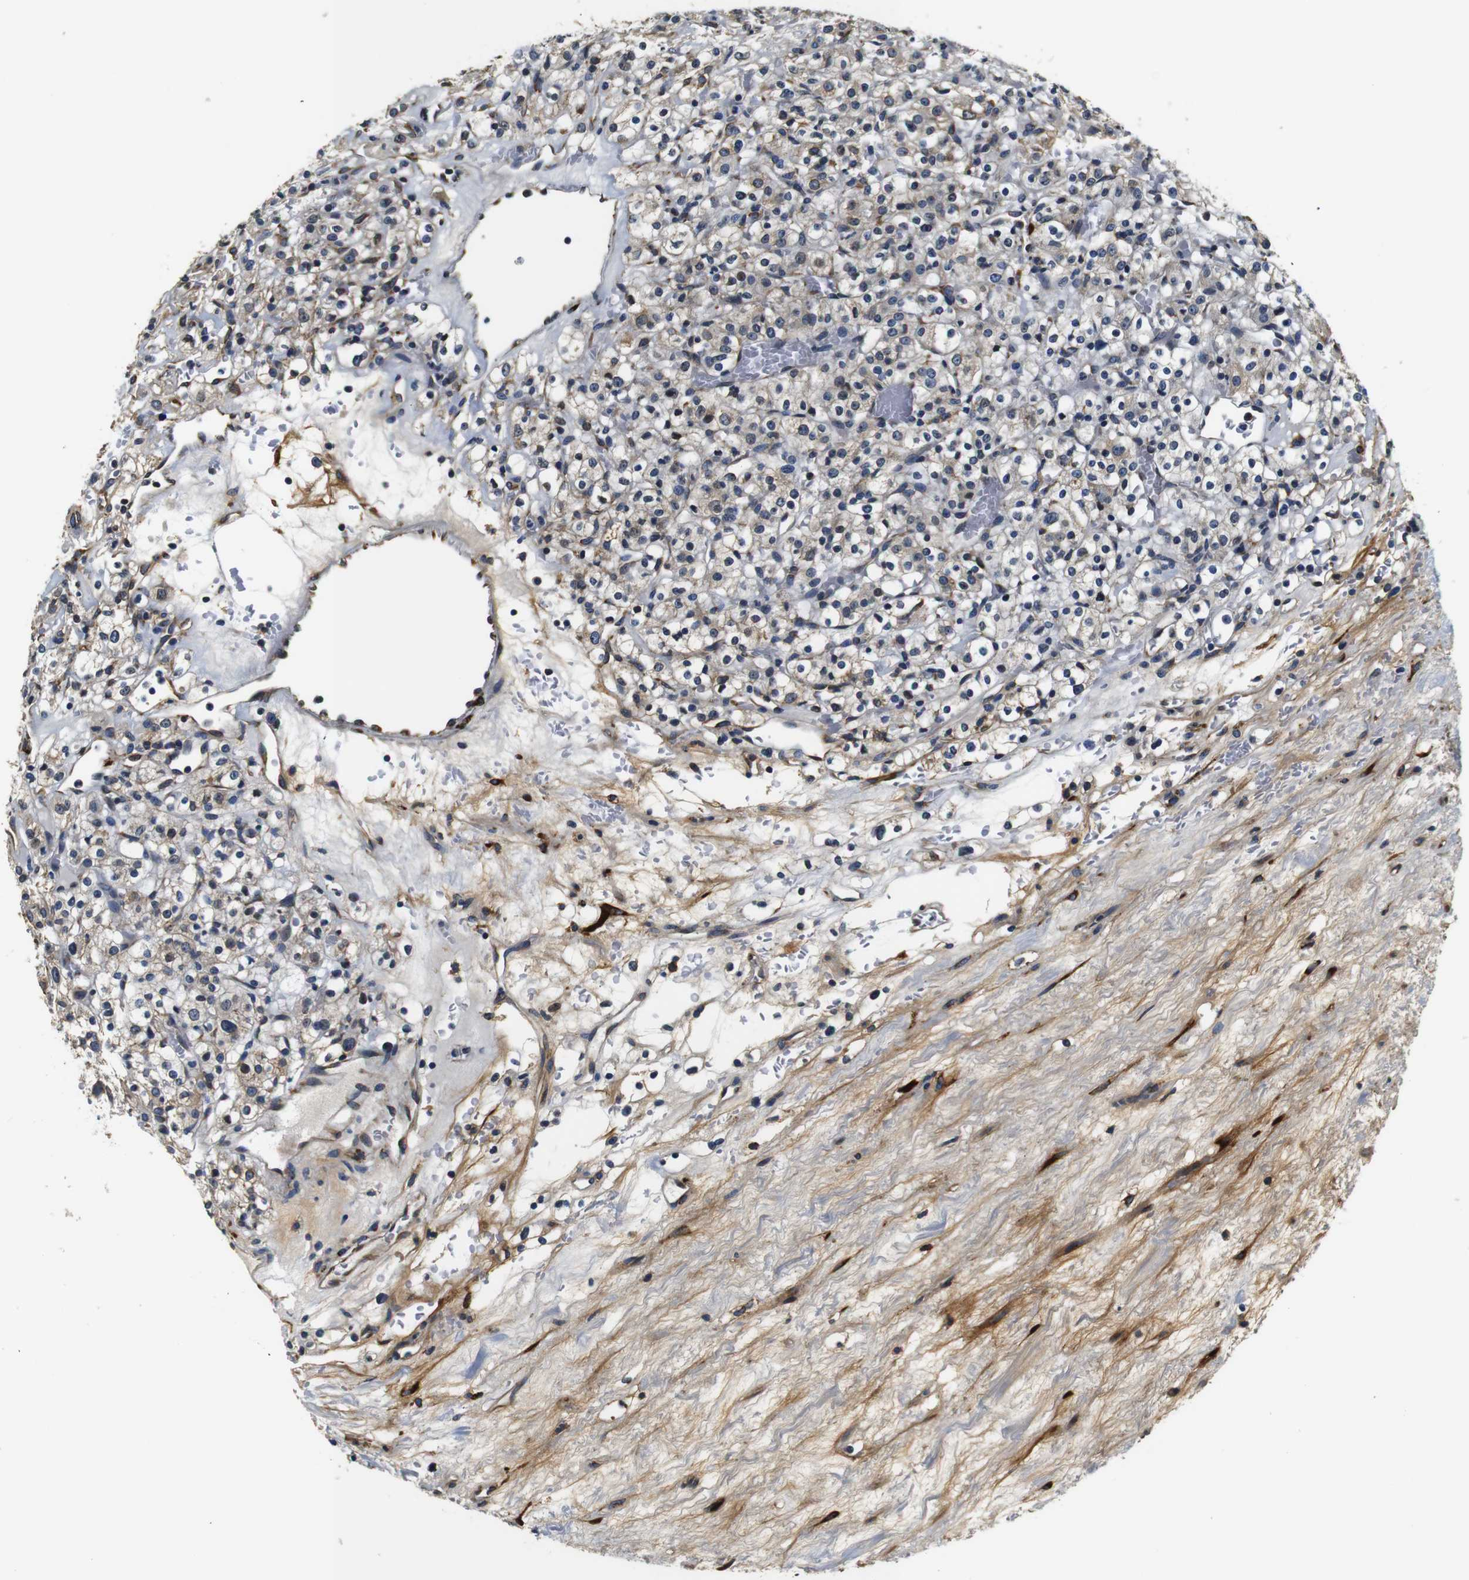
{"staining": {"intensity": "weak", "quantity": "25%-75%", "location": "cytoplasmic/membranous"}, "tissue": "renal cancer", "cell_type": "Tumor cells", "image_type": "cancer", "snomed": [{"axis": "morphology", "description": "Normal tissue, NOS"}, {"axis": "morphology", "description": "Adenocarcinoma, NOS"}, {"axis": "topography", "description": "Kidney"}], "caption": "This is a micrograph of immunohistochemistry staining of renal adenocarcinoma, which shows weak staining in the cytoplasmic/membranous of tumor cells.", "gene": "COL1A1", "patient": {"sex": "female", "age": 72}}